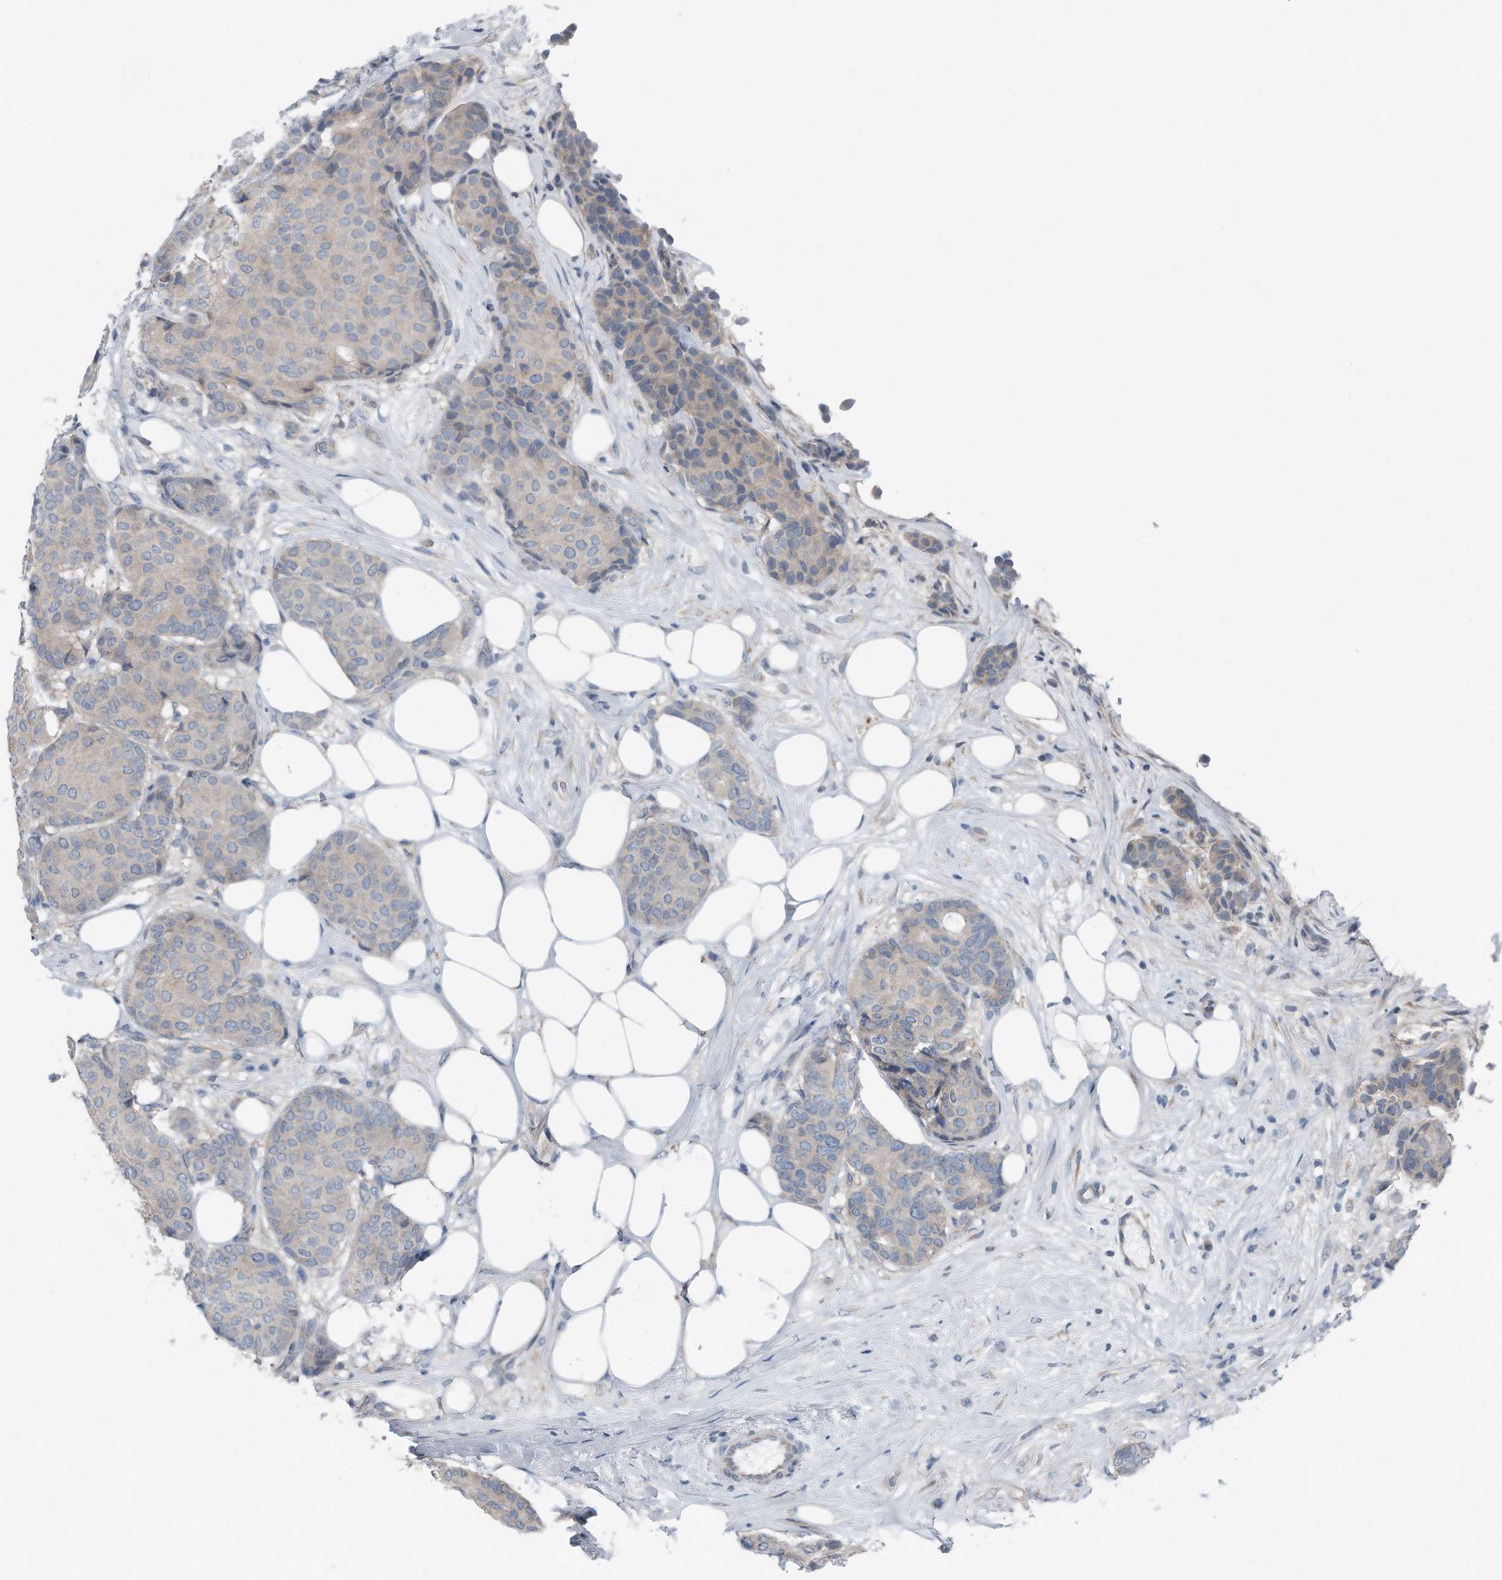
{"staining": {"intensity": "negative", "quantity": "none", "location": "none"}, "tissue": "breast cancer", "cell_type": "Tumor cells", "image_type": "cancer", "snomed": [{"axis": "morphology", "description": "Duct carcinoma"}, {"axis": "topography", "description": "Breast"}], "caption": "The photomicrograph displays no staining of tumor cells in breast cancer. (Immunohistochemistry (ihc), brightfield microscopy, high magnification).", "gene": "YRDC", "patient": {"sex": "female", "age": 75}}